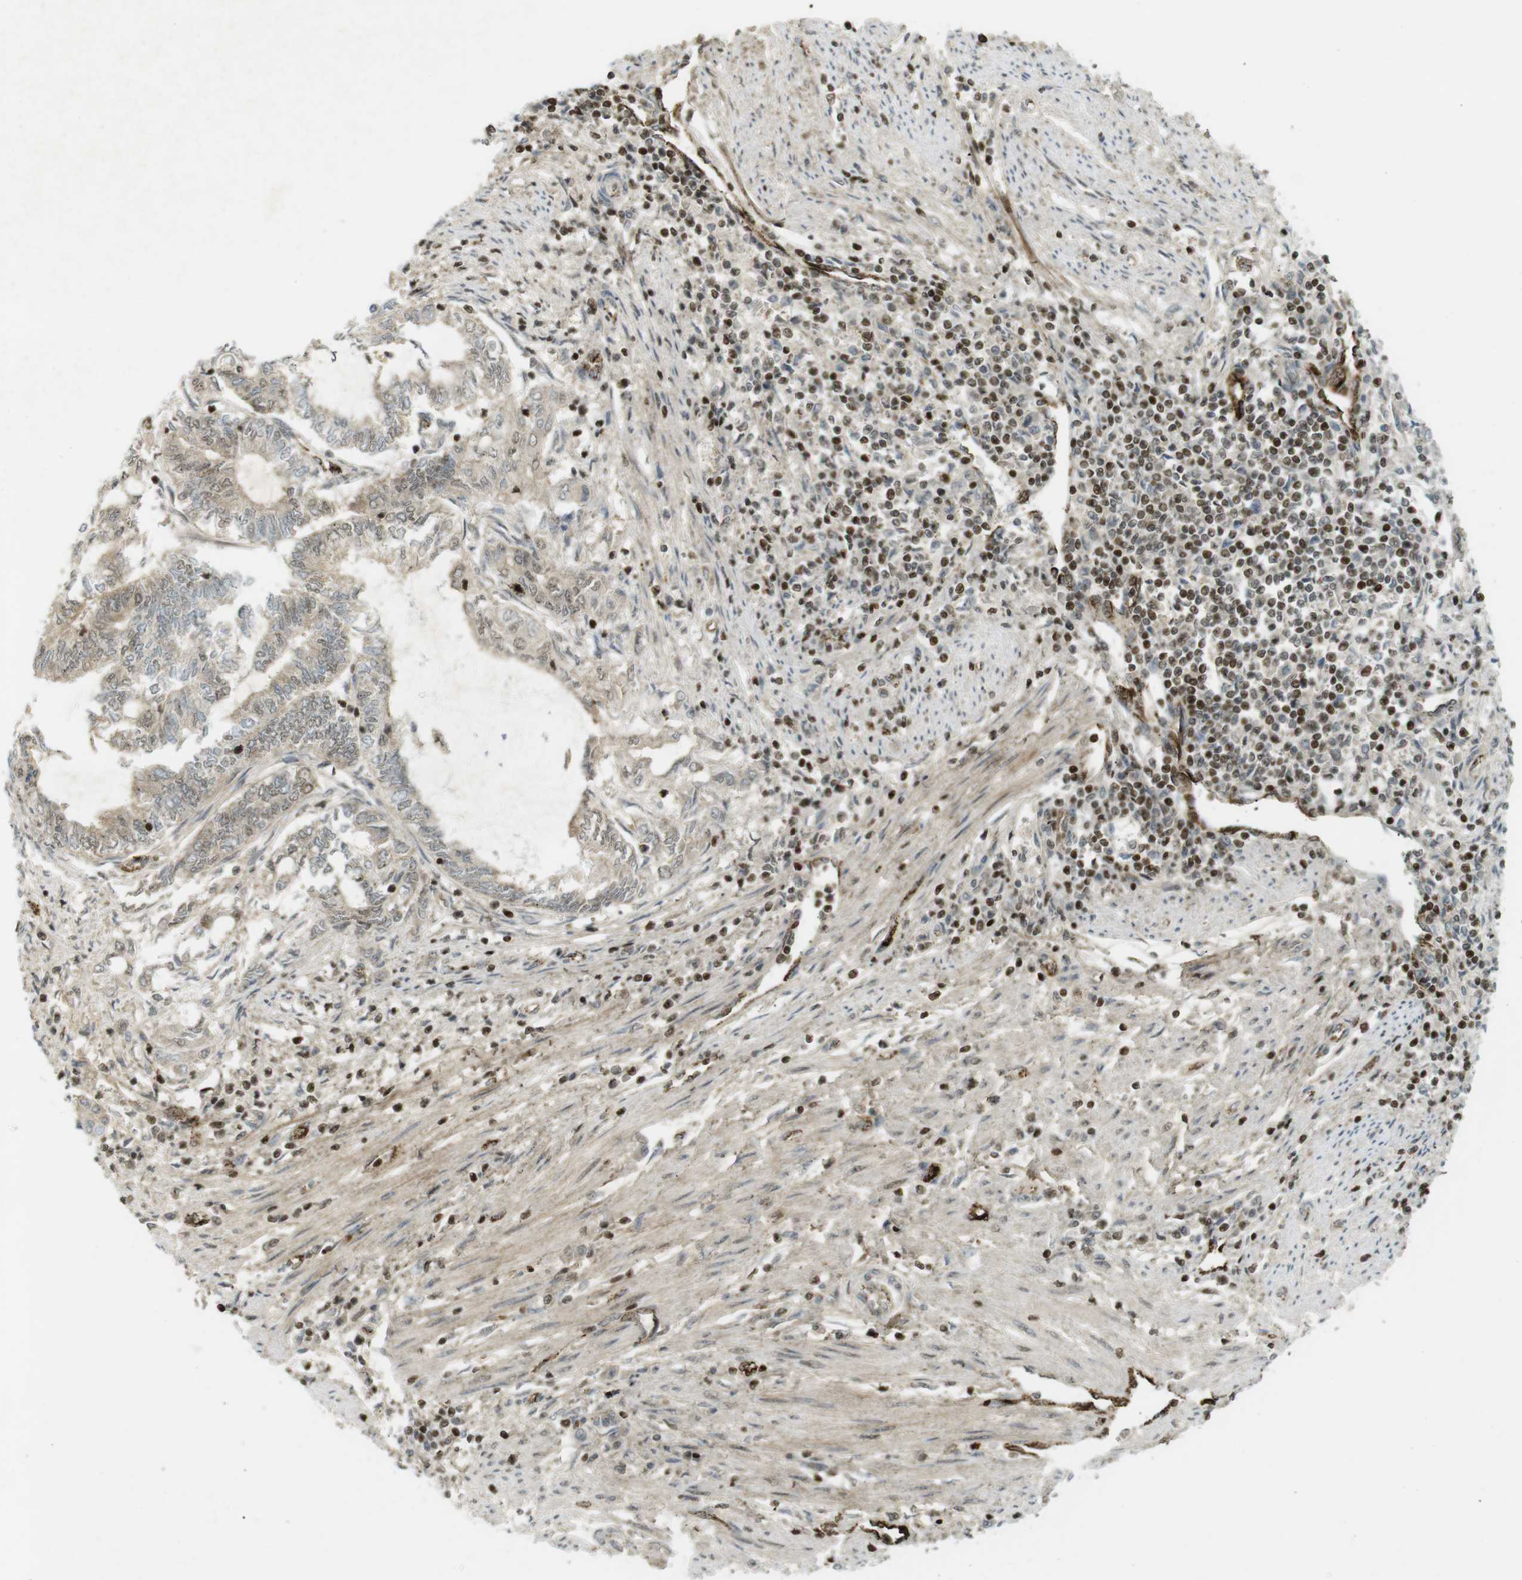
{"staining": {"intensity": "weak", "quantity": "25%-75%", "location": "nuclear"}, "tissue": "endometrial cancer", "cell_type": "Tumor cells", "image_type": "cancer", "snomed": [{"axis": "morphology", "description": "Adenocarcinoma, NOS"}, {"axis": "topography", "description": "Uterus"}, {"axis": "topography", "description": "Endometrium"}], "caption": "Immunohistochemical staining of human endometrial adenocarcinoma reveals low levels of weak nuclear positivity in approximately 25%-75% of tumor cells.", "gene": "PPP1R13B", "patient": {"sex": "female", "age": 70}}